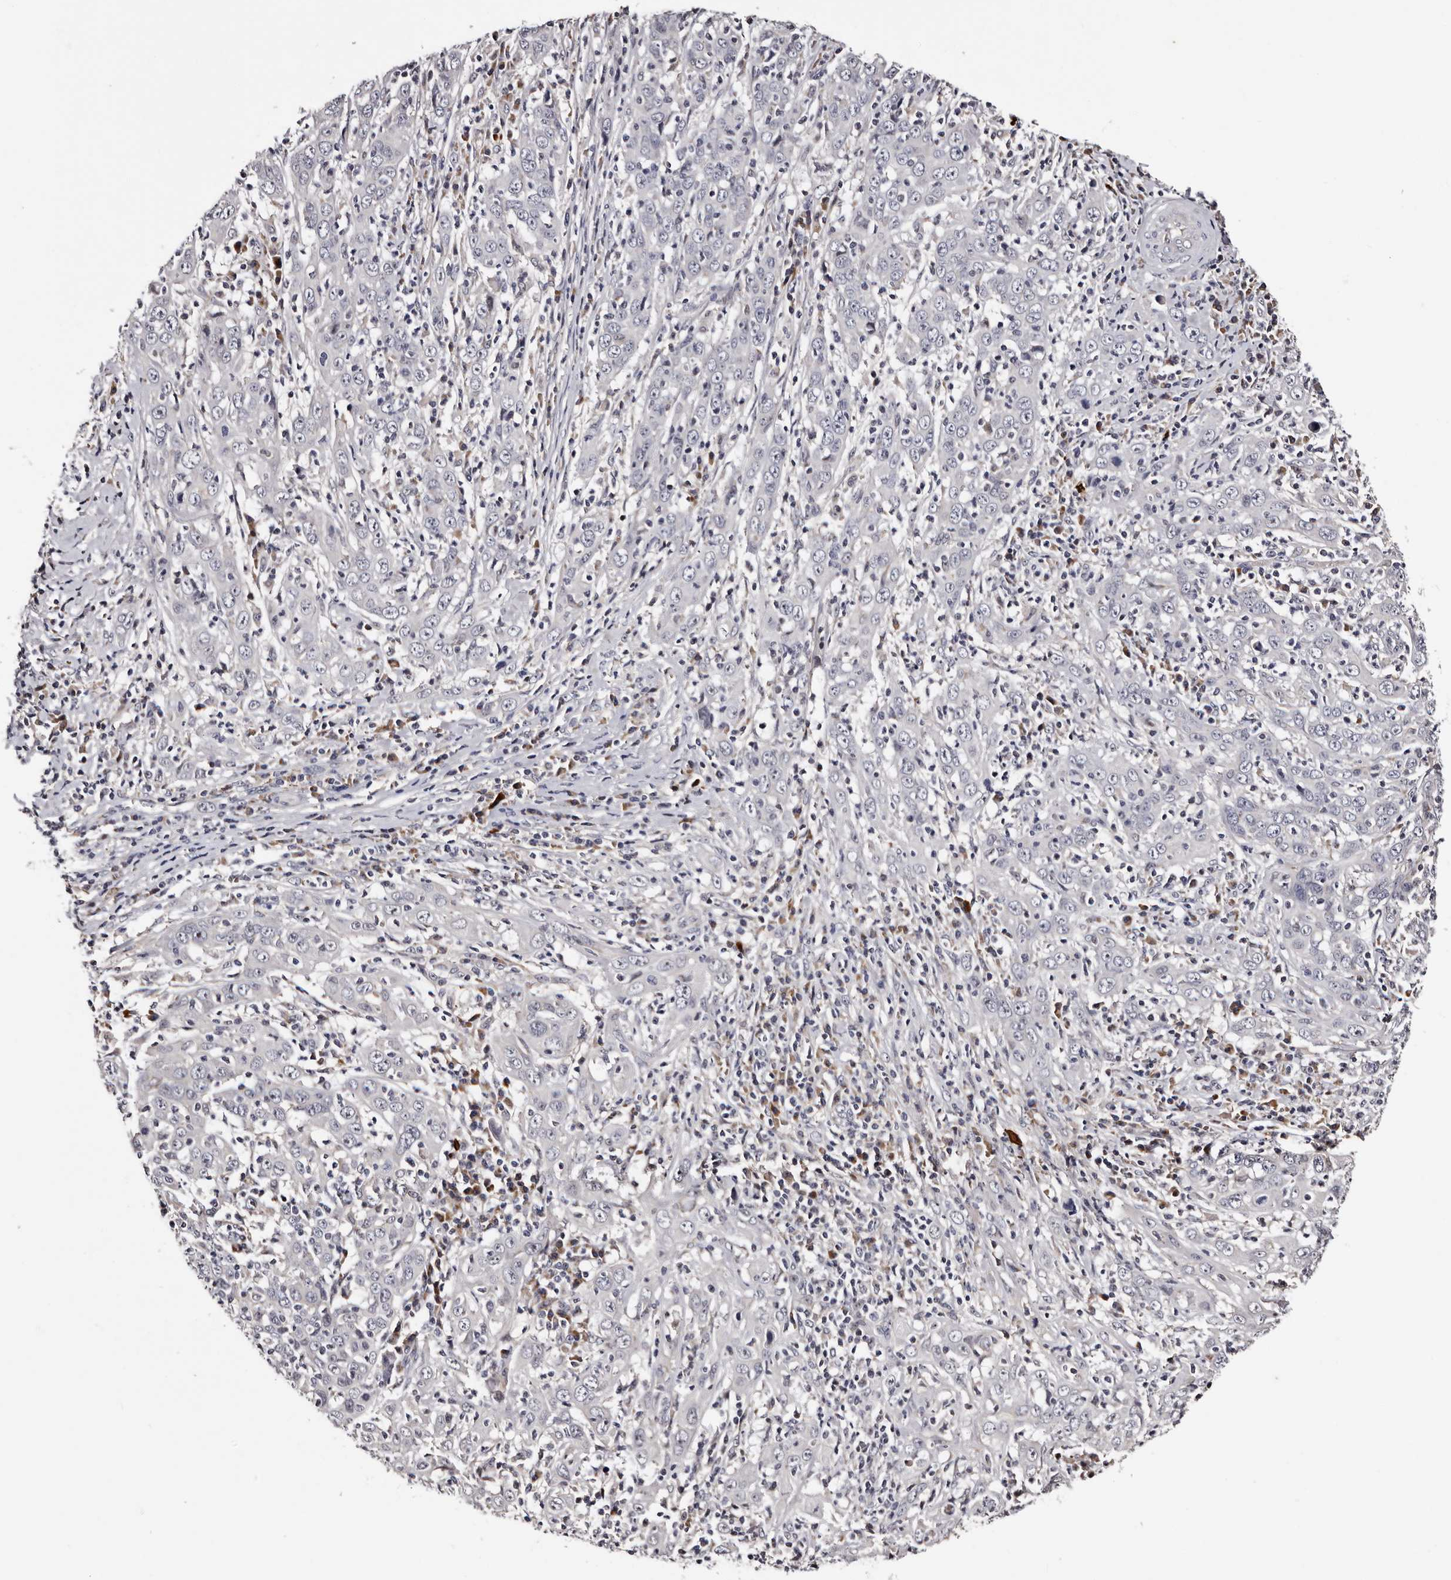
{"staining": {"intensity": "negative", "quantity": "none", "location": "none"}, "tissue": "cervical cancer", "cell_type": "Tumor cells", "image_type": "cancer", "snomed": [{"axis": "morphology", "description": "Squamous cell carcinoma, NOS"}, {"axis": "topography", "description": "Cervix"}], "caption": "Immunohistochemistry (IHC) photomicrograph of neoplastic tissue: cervical squamous cell carcinoma stained with DAB demonstrates no significant protein positivity in tumor cells.", "gene": "TAF4B", "patient": {"sex": "female", "age": 46}}